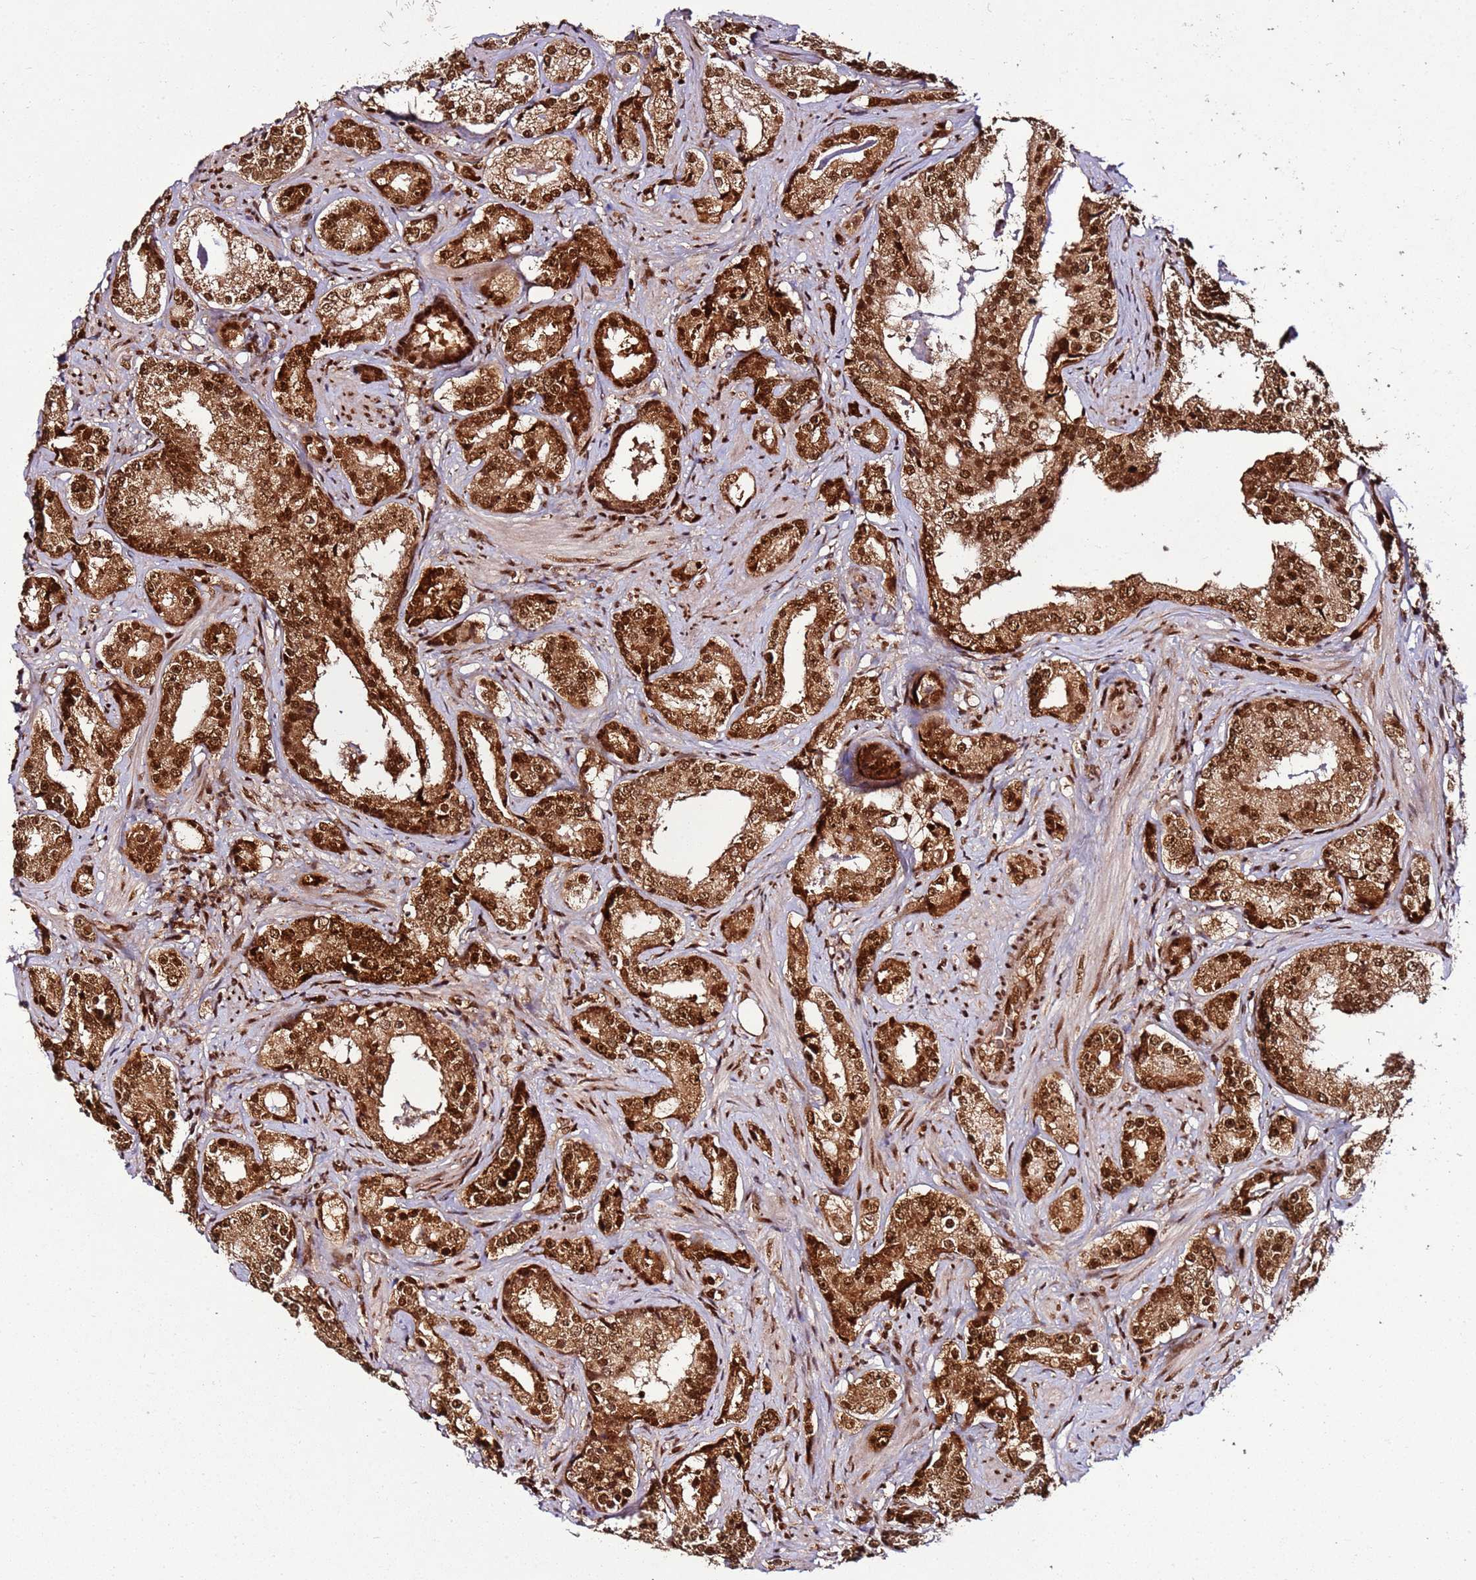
{"staining": {"intensity": "strong", "quantity": ">75%", "location": "cytoplasmic/membranous,nuclear"}, "tissue": "prostate cancer", "cell_type": "Tumor cells", "image_type": "cancer", "snomed": [{"axis": "morphology", "description": "Adenocarcinoma, High grade"}, {"axis": "topography", "description": "Prostate"}], "caption": "Immunohistochemistry (IHC) (DAB (3,3'-diaminobenzidine)) staining of high-grade adenocarcinoma (prostate) exhibits strong cytoplasmic/membranous and nuclear protein staining in approximately >75% of tumor cells.", "gene": "XRN2", "patient": {"sex": "male", "age": 58}}